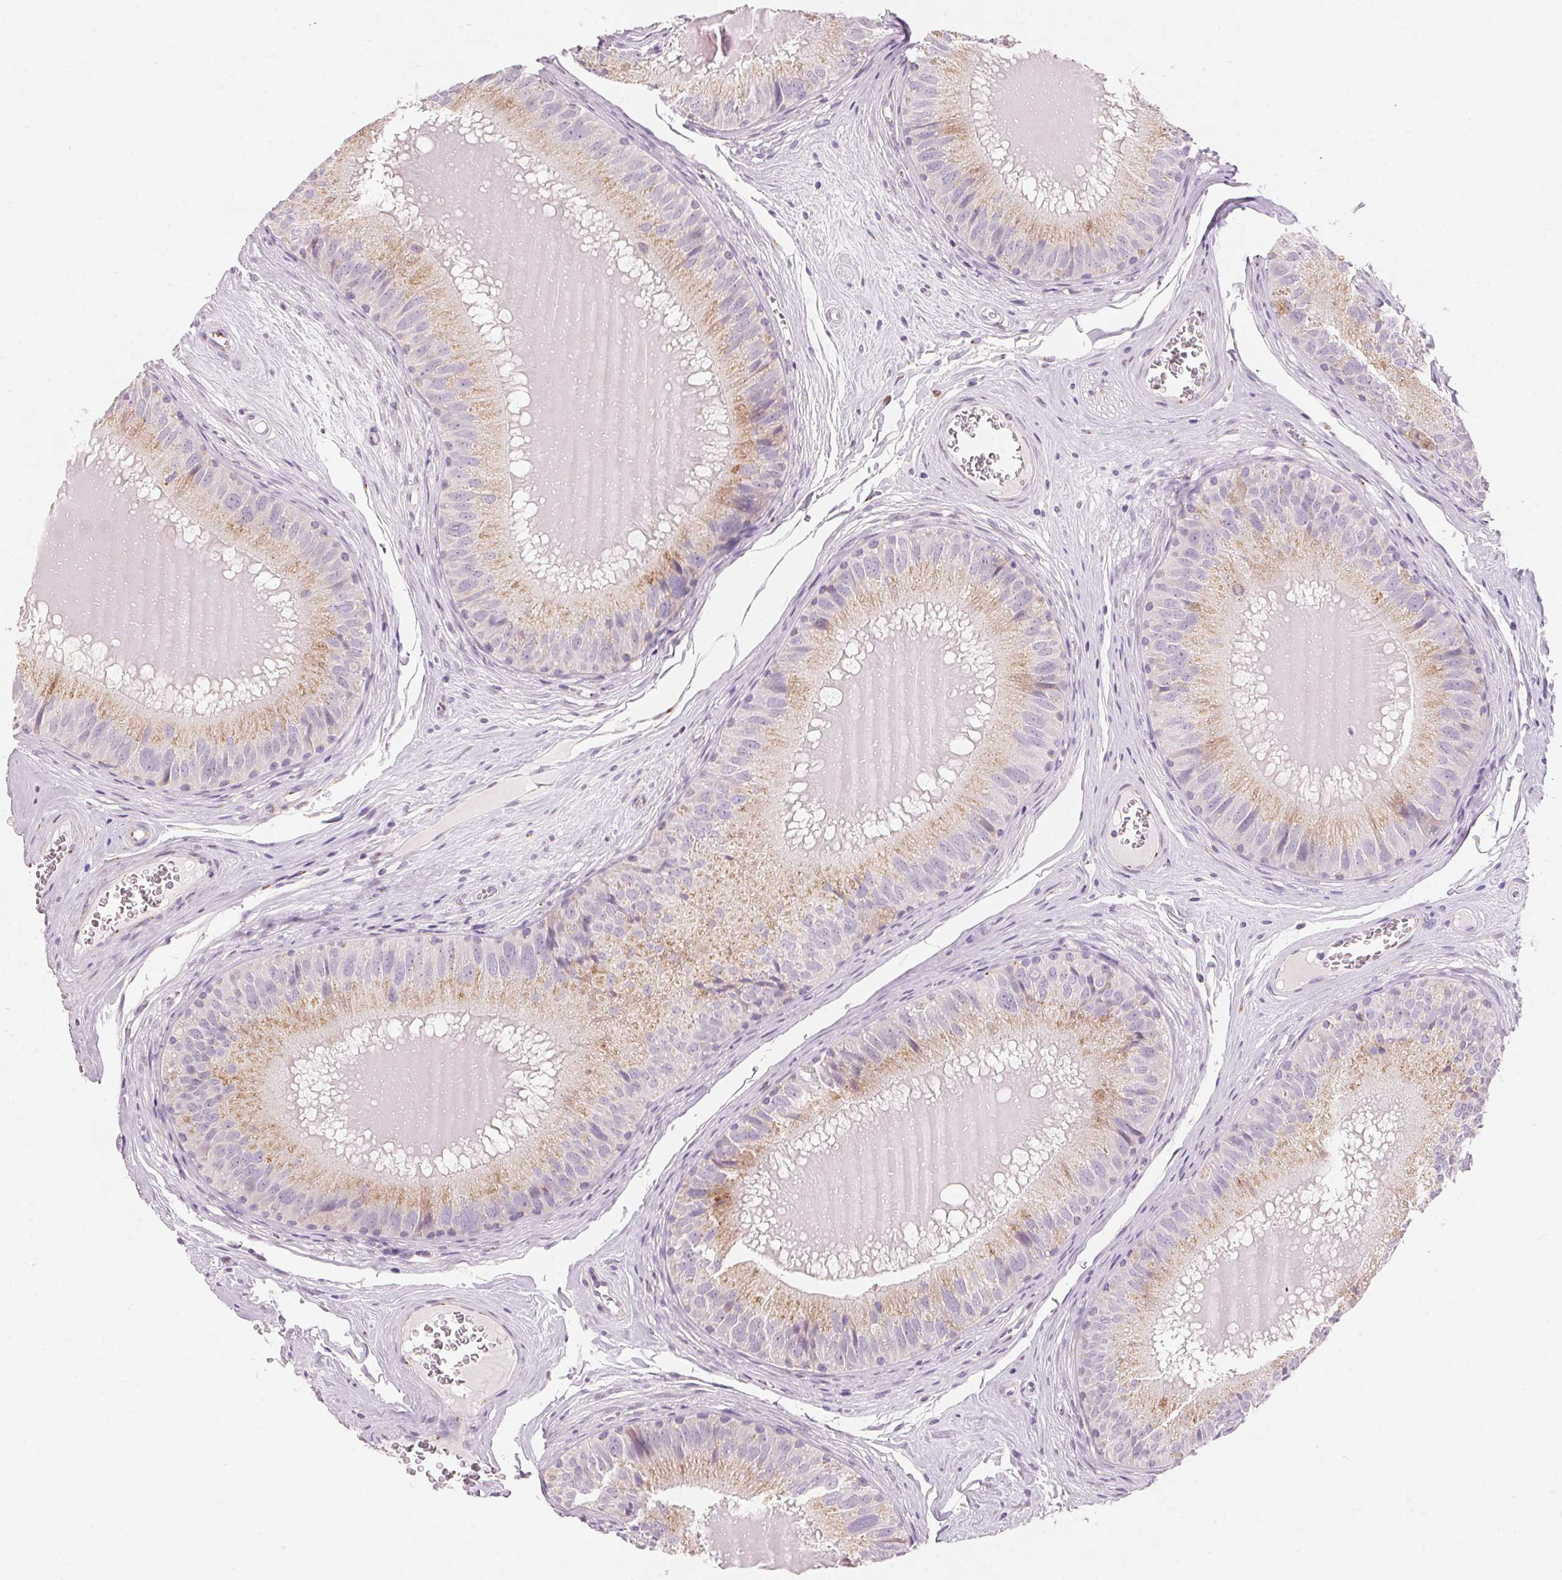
{"staining": {"intensity": "moderate", "quantity": "25%-75%", "location": "cytoplasmic/membranous"}, "tissue": "epididymis", "cell_type": "Glandular cells", "image_type": "normal", "snomed": [{"axis": "morphology", "description": "Normal tissue, NOS"}, {"axis": "topography", "description": "Epididymis, spermatic cord, NOS"}], "caption": "The photomicrograph reveals a brown stain indicating the presence of a protein in the cytoplasmic/membranous of glandular cells in epididymis. The staining was performed using DAB to visualize the protein expression in brown, while the nuclei were stained in blue with hematoxylin (Magnification: 20x).", "gene": "DRAM2", "patient": {"sex": "male", "age": 39}}